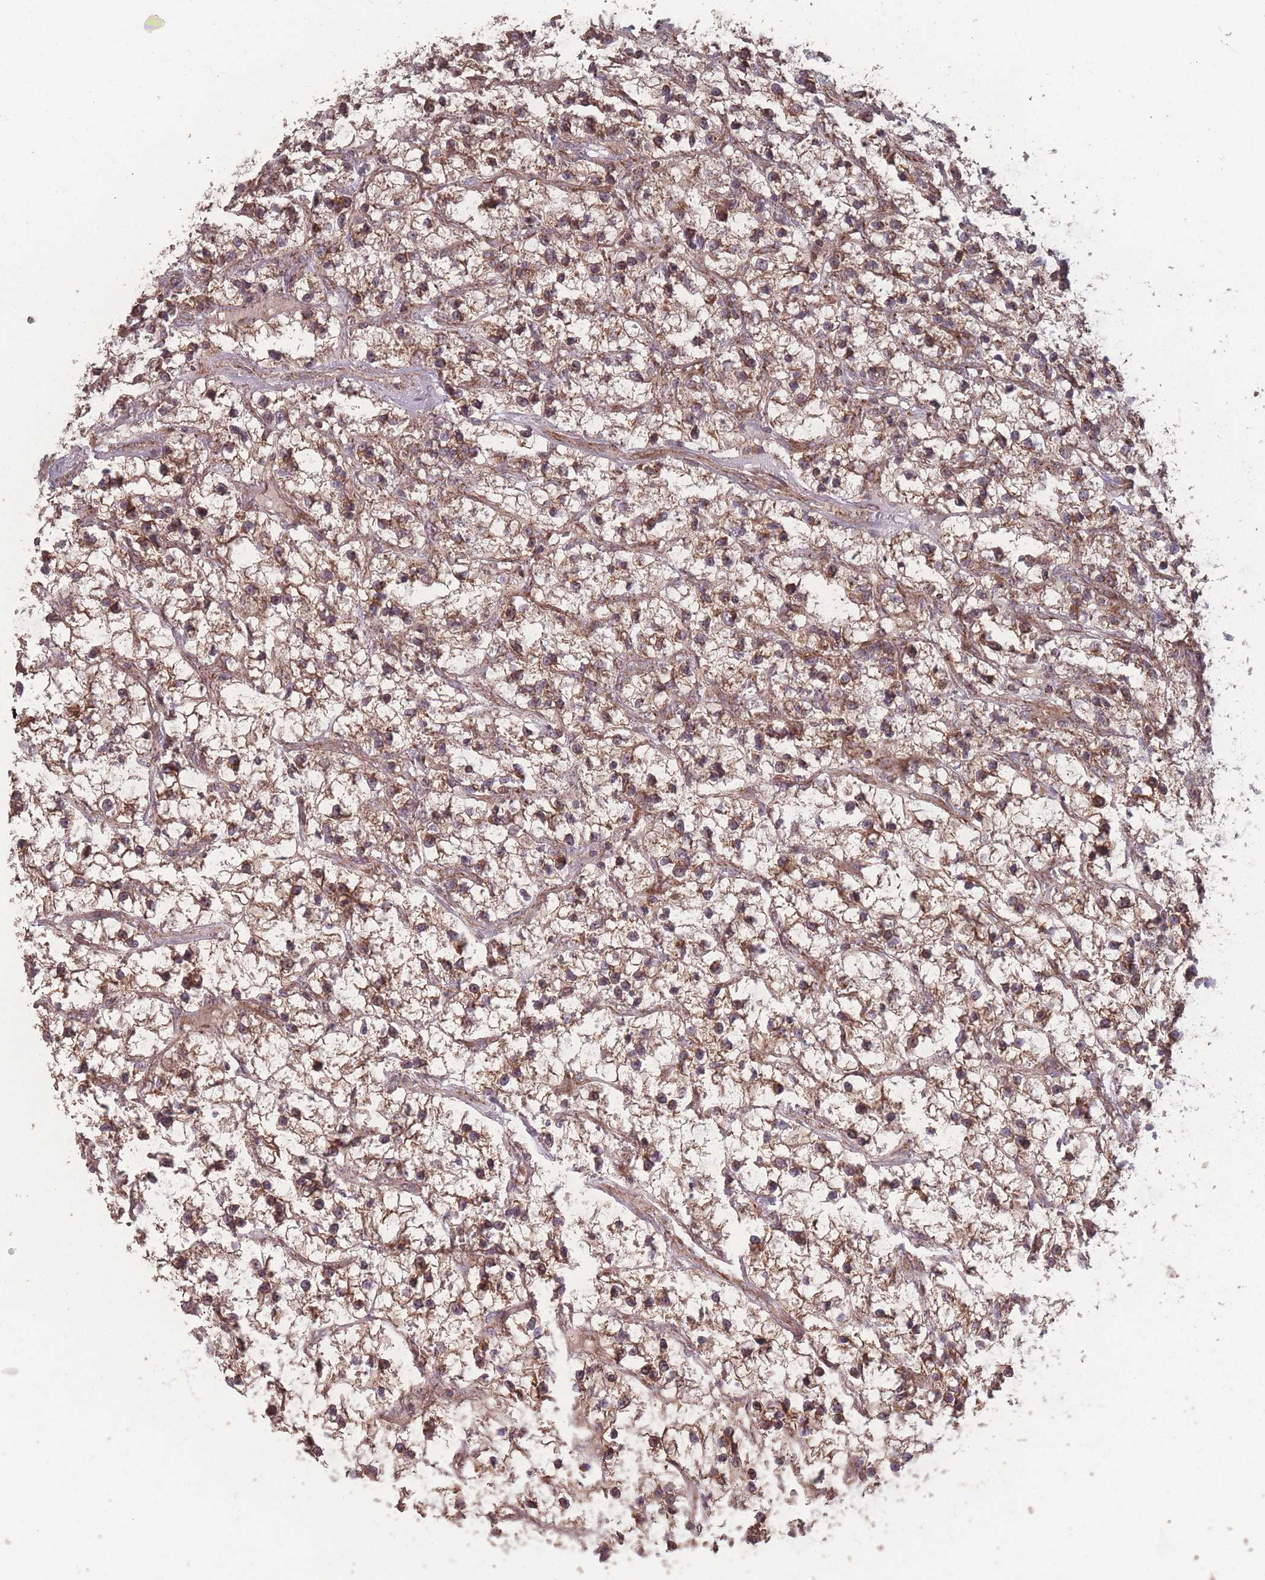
{"staining": {"intensity": "moderate", "quantity": ">75%", "location": "cytoplasmic/membranous"}, "tissue": "renal cancer", "cell_type": "Tumor cells", "image_type": "cancer", "snomed": [{"axis": "morphology", "description": "Adenocarcinoma, NOS"}, {"axis": "topography", "description": "Kidney"}], "caption": "DAB (3,3'-diaminobenzidine) immunohistochemical staining of adenocarcinoma (renal) exhibits moderate cytoplasmic/membranous protein positivity in about >75% of tumor cells.", "gene": "LYRM7", "patient": {"sex": "female", "age": 57}}